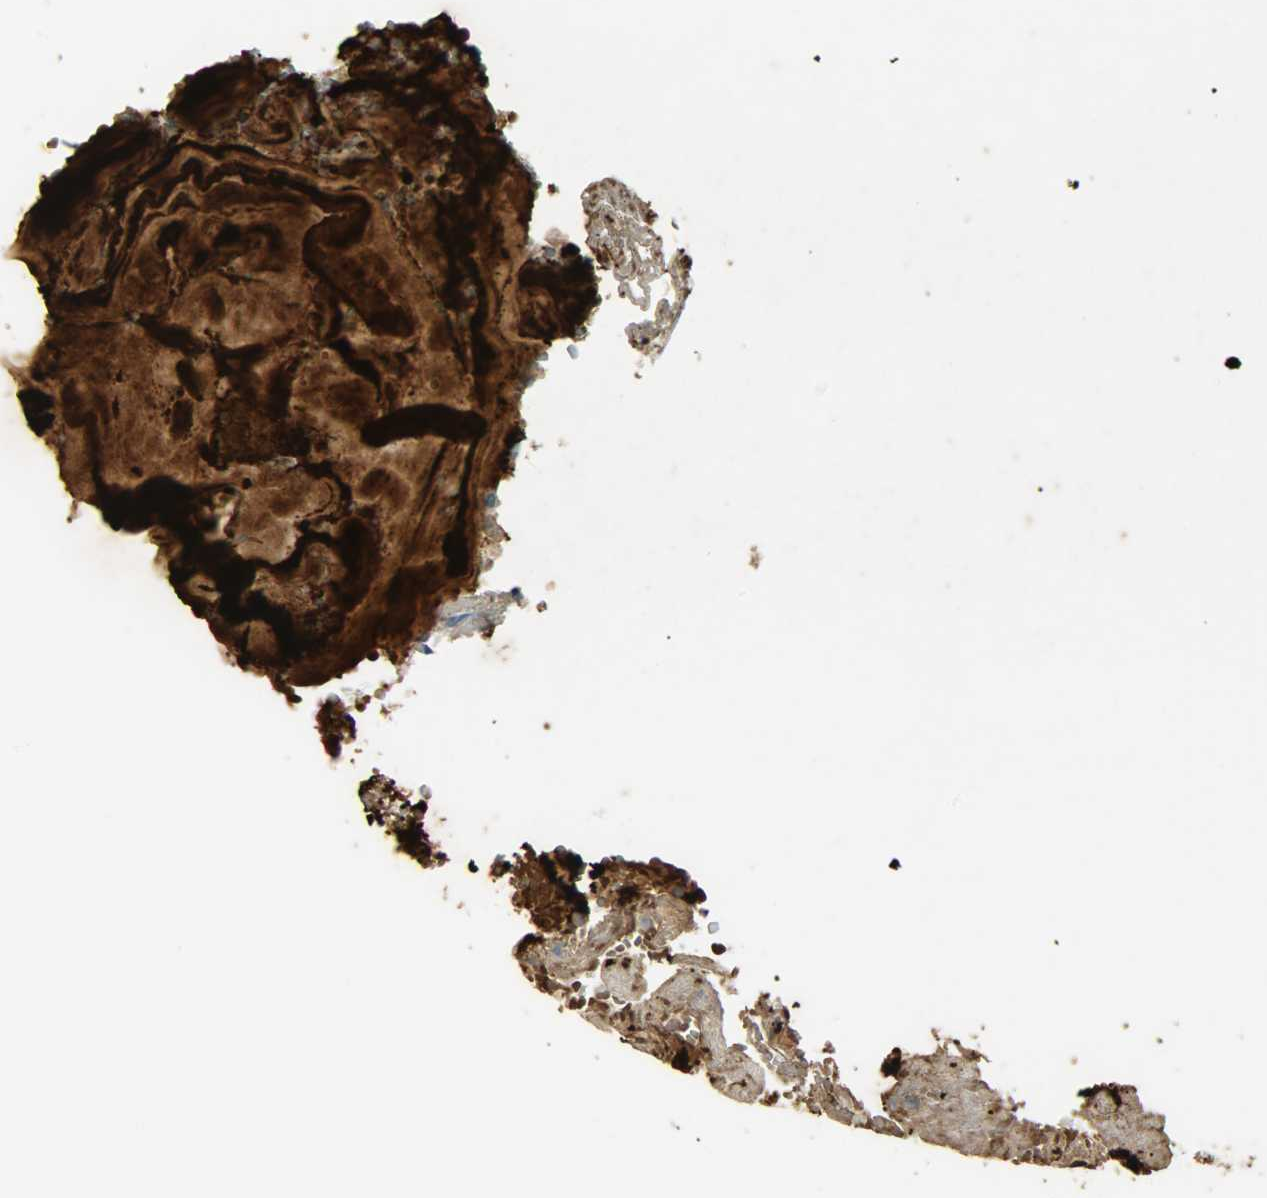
{"staining": {"intensity": "strong", "quantity": ">75%", "location": "cytoplasmic/membranous"}, "tissue": "stomach", "cell_type": "Glandular cells", "image_type": "normal", "snomed": [{"axis": "morphology", "description": "Normal tissue, NOS"}, {"axis": "topography", "description": "Stomach, lower"}], "caption": "Glandular cells display strong cytoplasmic/membranous staining in approximately >75% of cells in benign stomach.", "gene": "PRMT5", "patient": {"sex": "male", "age": 71}}